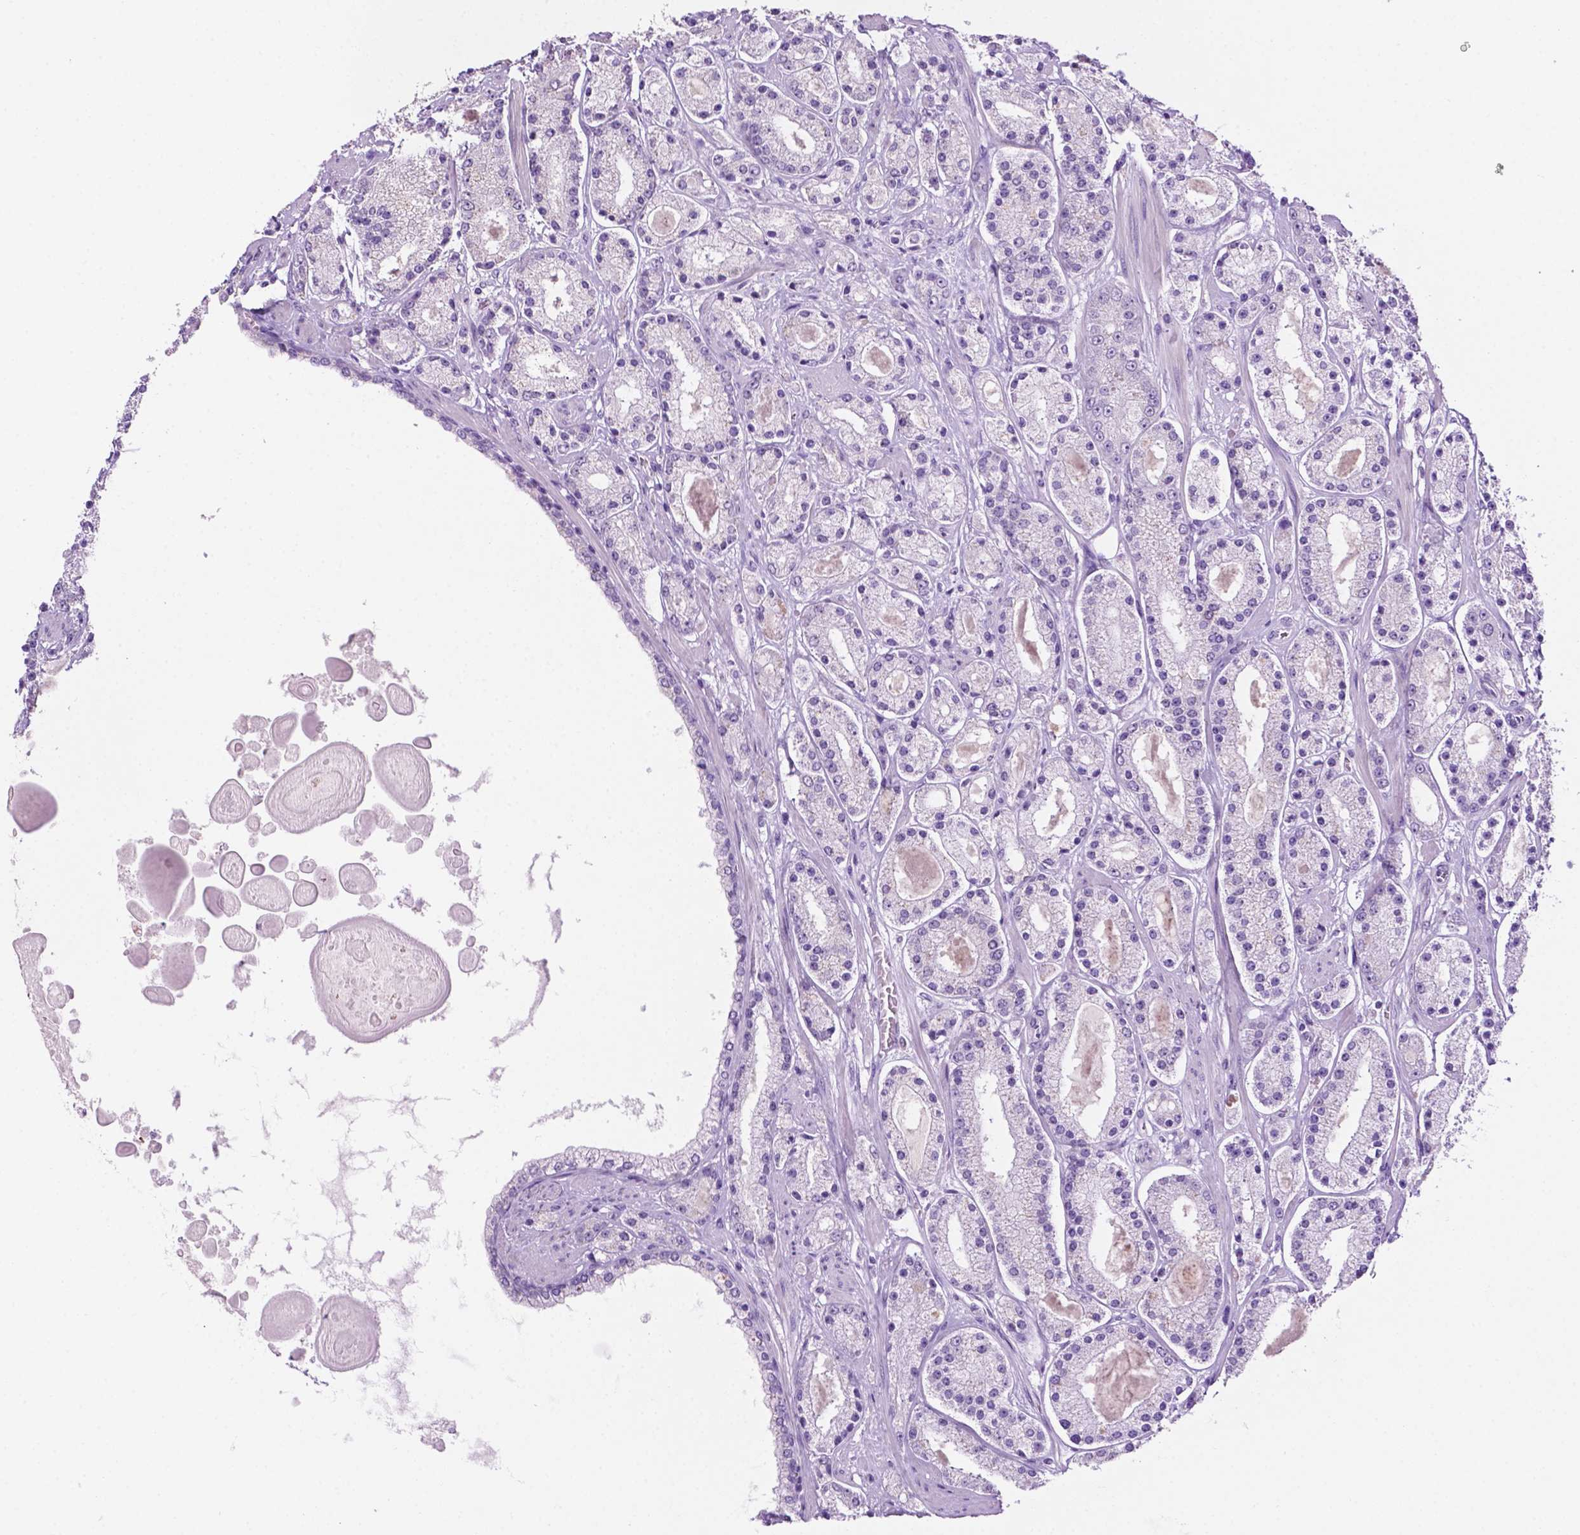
{"staining": {"intensity": "negative", "quantity": "none", "location": "none"}, "tissue": "prostate cancer", "cell_type": "Tumor cells", "image_type": "cancer", "snomed": [{"axis": "morphology", "description": "Adenocarcinoma, High grade"}, {"axis": "topography", "description": "Prostate"}], "caption": "Image shows no protein positivity in tumor cells of adenocarcinoma (high-grade) (prostate) tissue. Nuclei are stained in blue.", "gene": "PHGR1", "patient": {"sex": "male", "age": 67}}